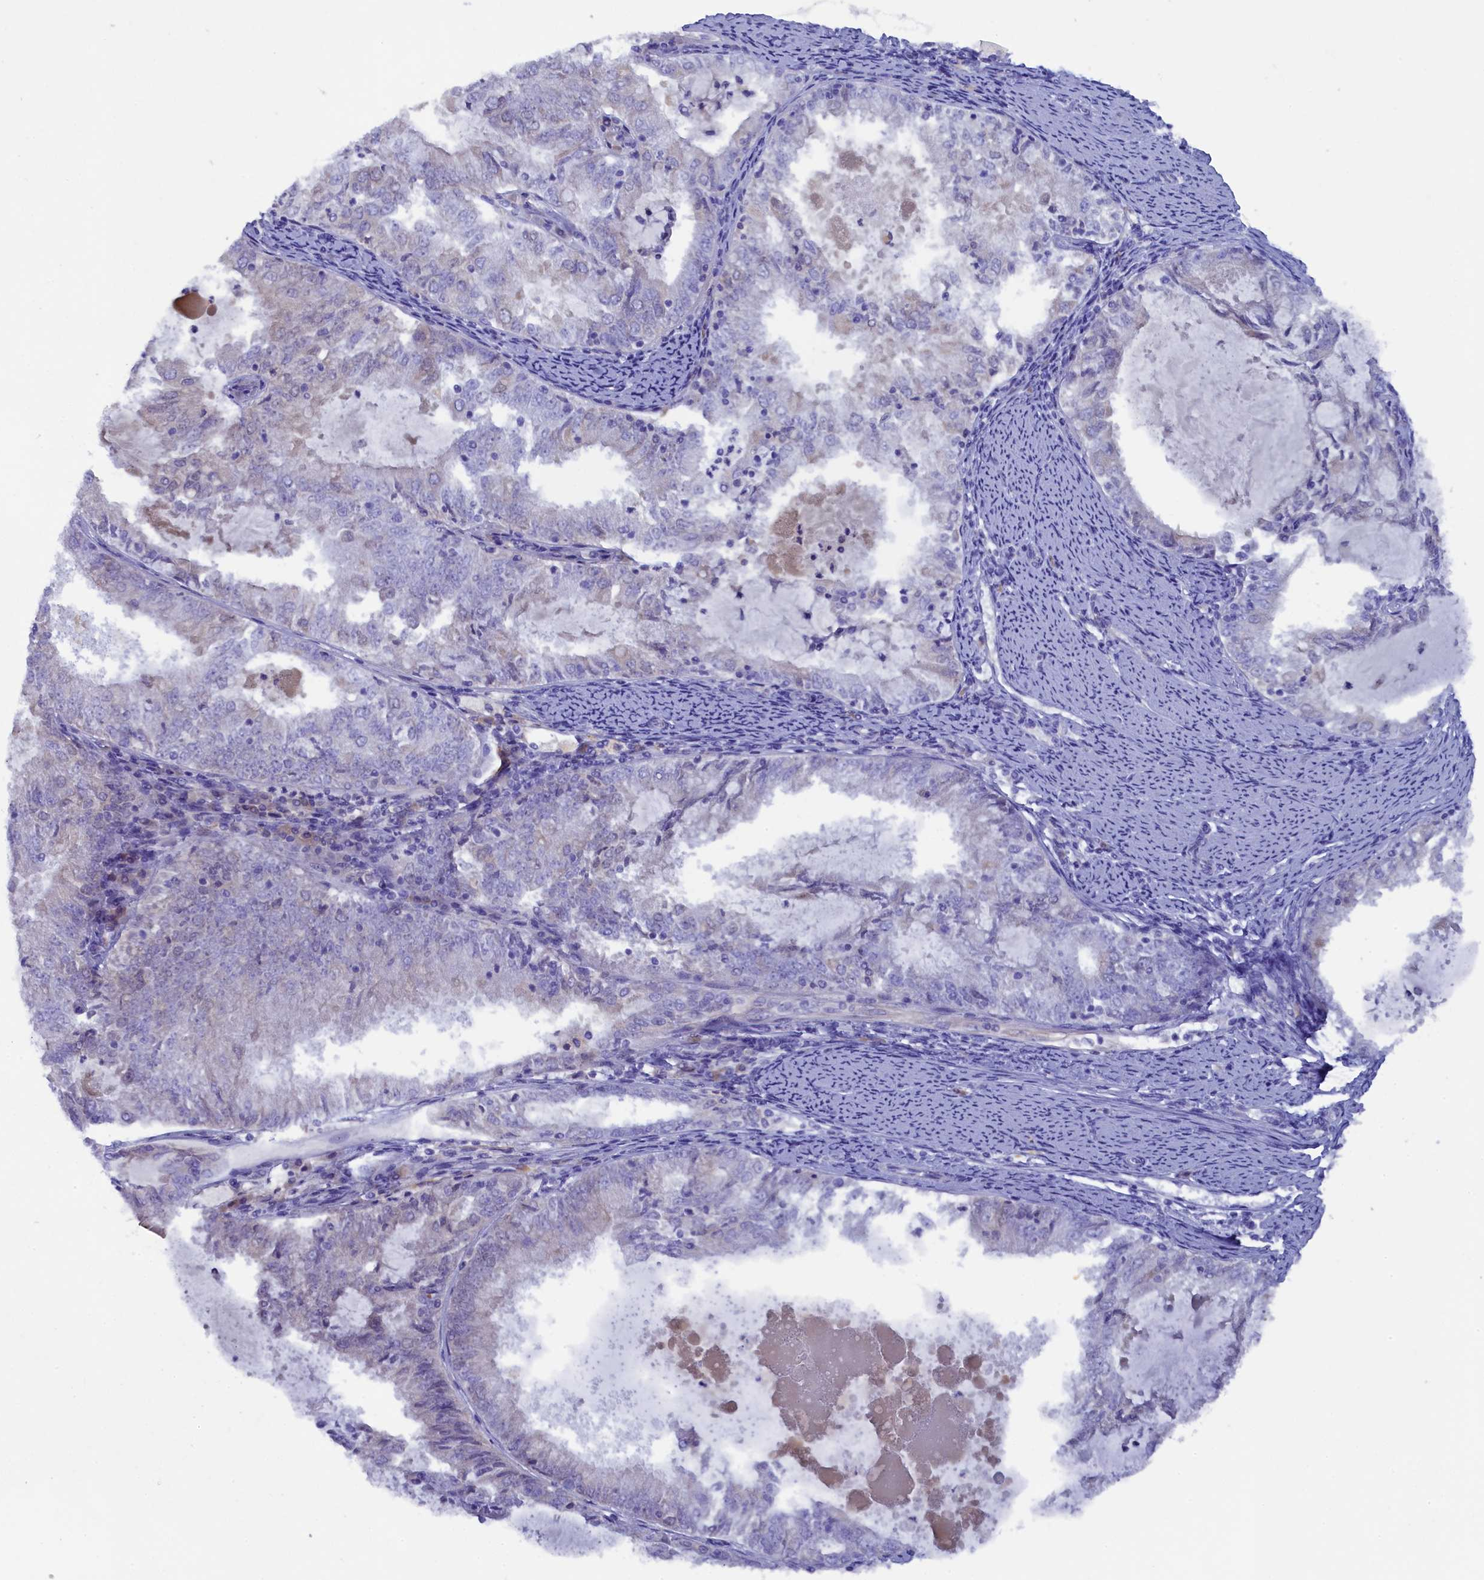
{"staining": {"intensity": "negative", "quantity": "none", "location": "none"}, "tissue": "endometrial cancer", "cell_type": "Tumor cells", "image_type": "cancer", "snomed": [{"axis": "morphology", "description": "Adenocarcinoma, NOS"}, {"axis": "topography", "description": "Endometrium"}], "caption": "This is an IHC histopathology image of human adenocarcinoma (endometrial). There is no staining in tumor cells.", "gene": "MYADML2", "patient": {"sex": "female", "age": 57}}